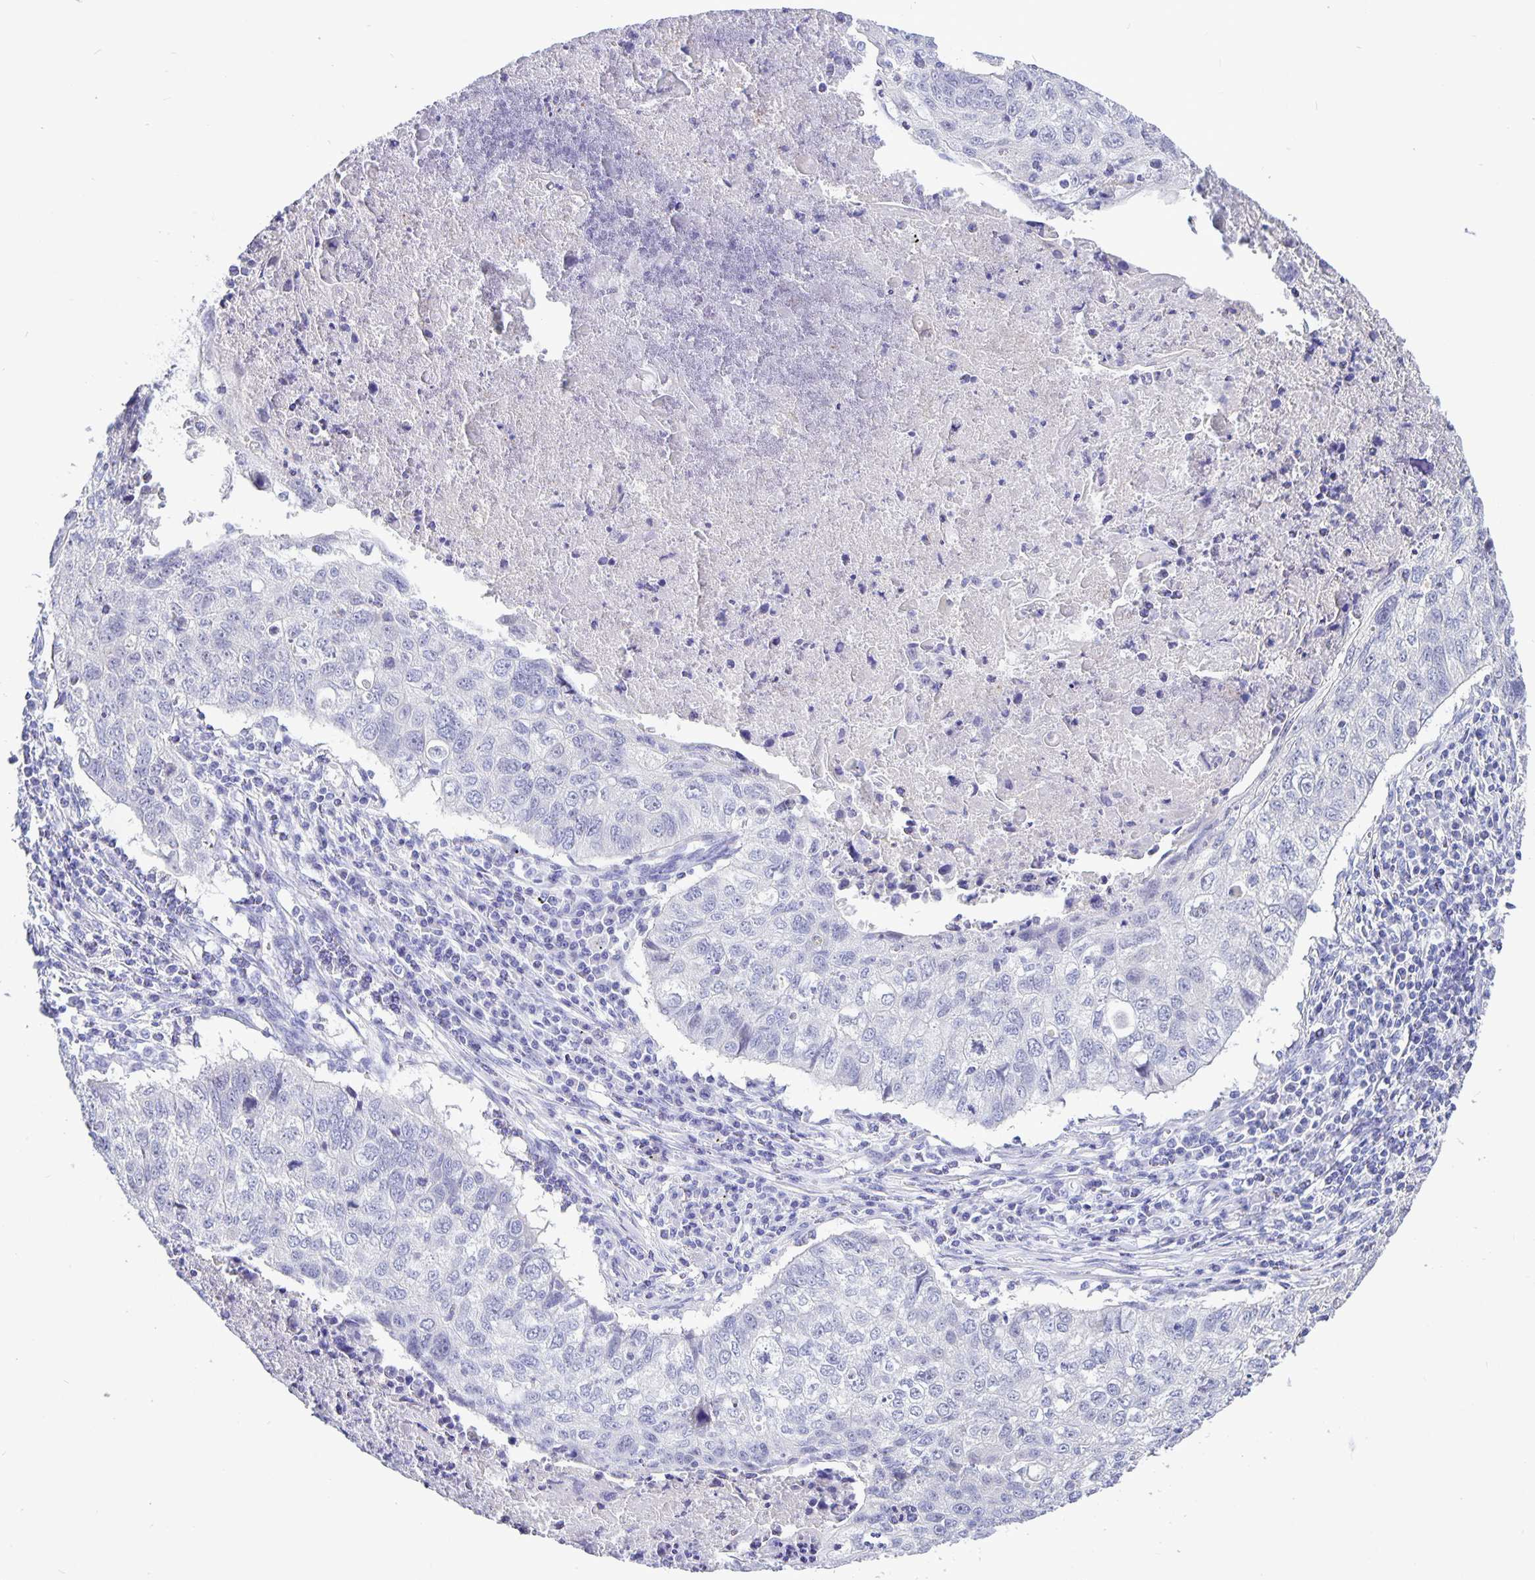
{"staining": {"intensity": "negative", "quantity": "none", "location": "none"}, "tissue": "lung cancer", "cell_type": "Tumor cells", "image_type": "cancer", "snomed": [{"axis": "morphology", "description": "Normal morphology"}, {"axis": "morphology", "description": "Aneuploidy"}, {"axis": "morphology", "description": "Squamous cell carcinoma, NOS"}, {"axis": "topography", "description": "Lymph node"}, {"axis": "topography", "description": "Lung"}], "caption": "The immunohistochemistry micrograph has no significant expression in tumor cells of lung cancer (aneuploidy) tissue. (DAB (3,3'-diaminobenzidine) IHC with hematoxylin counter stain).", "gene": "ERMN", "patient": {"sex": "female", "age": 76}}